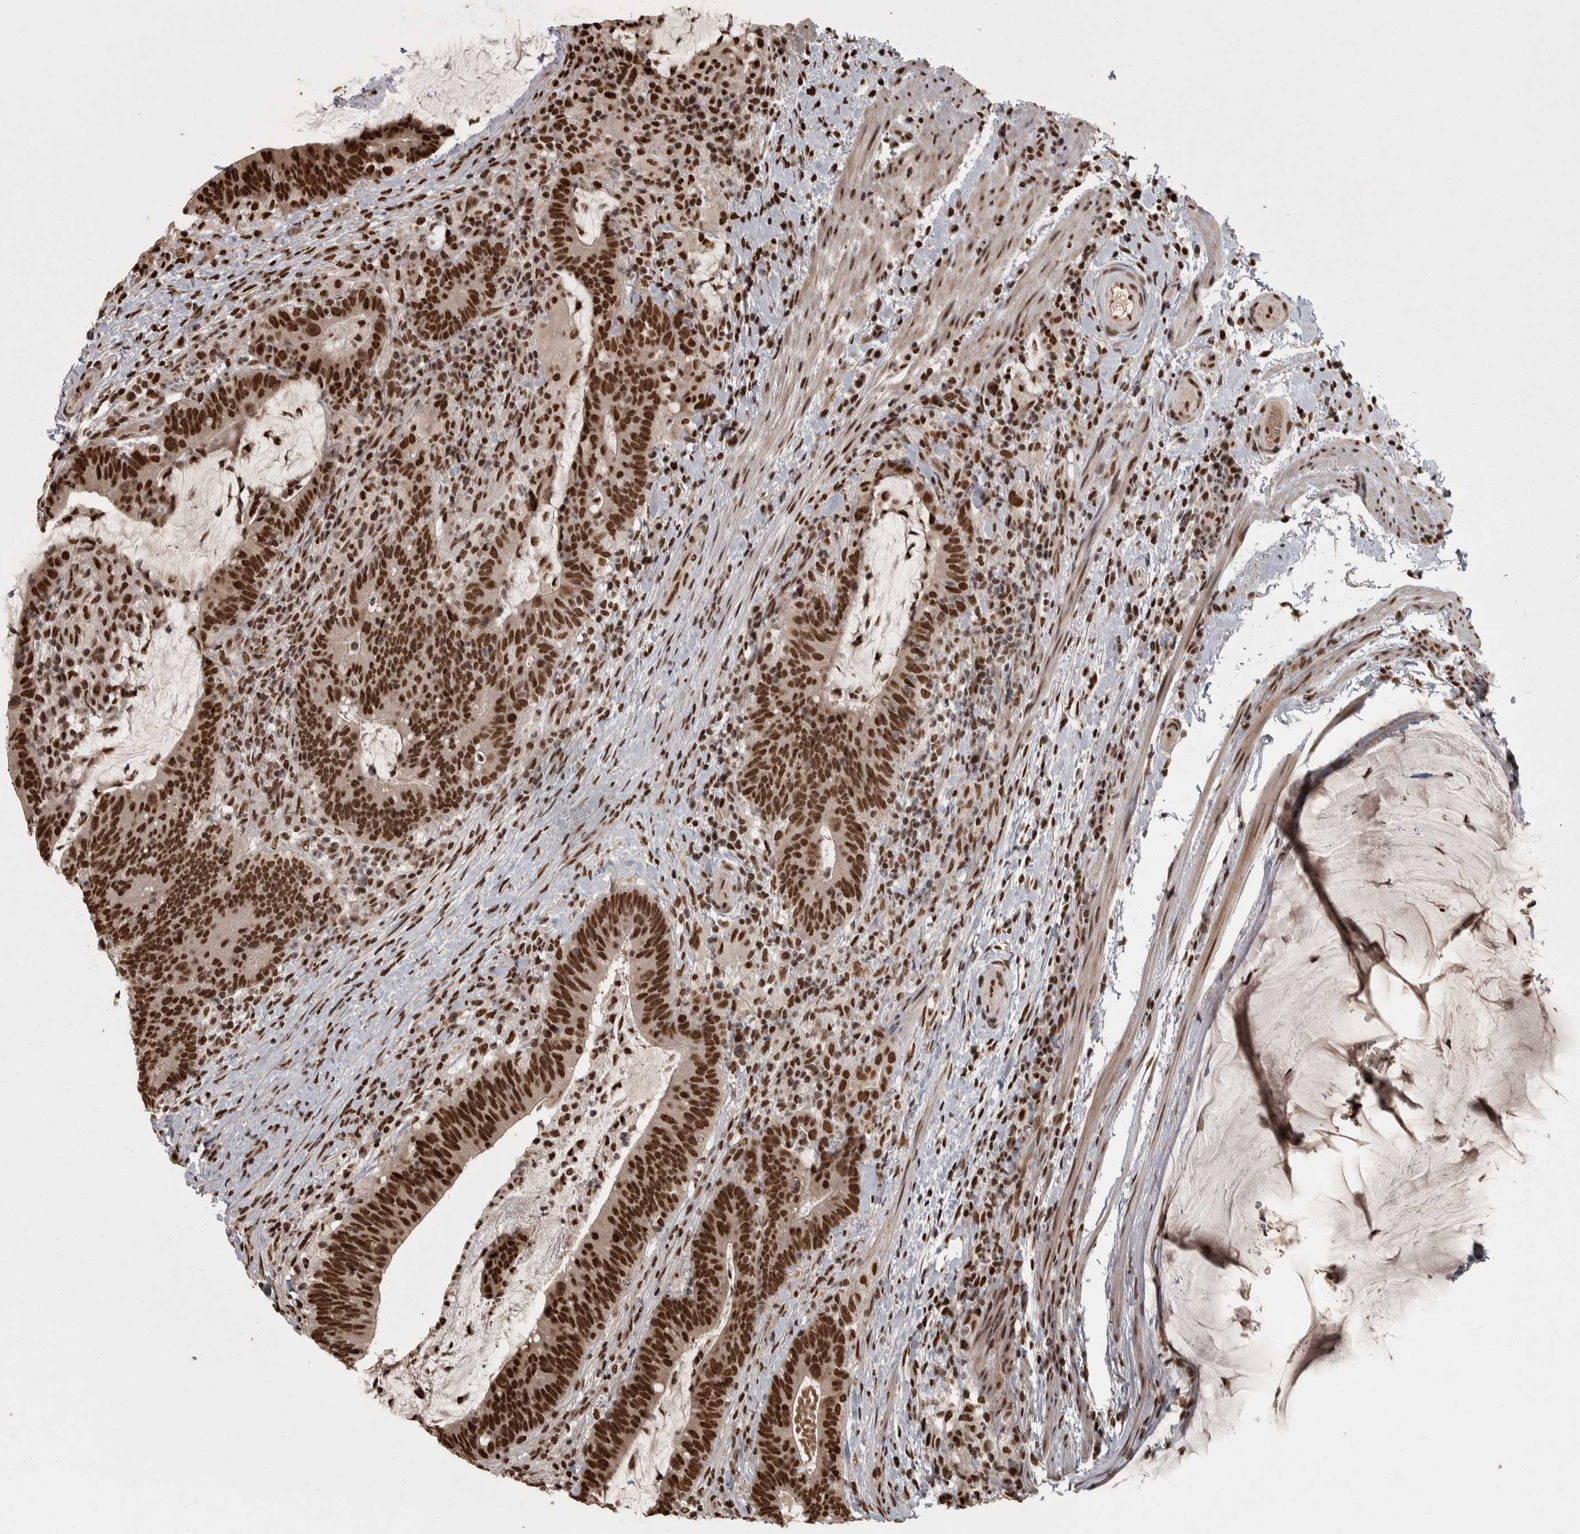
{"staining": {"intensity": "strong", "quantity": ">75%", "location": "nuclear"}, "tissue": "colorectal cancer", "cell_type": "Tumor cells", "image_type": "cancer", "snomed": [{"axis": "morphology", "description": "Adenocarcinoma, NOS"}, {"axis": "topography", "description": "Colon"}], "caption": "An IHC photomicrograph of neoplastic tissue is shown. Protein staining in brown shows strong nuclear positivity in colorectal cancer (adenocarcinoma) within tumor cells. Using DAB (brown) and hematoxylin (blue) stains, captured at high magnification using brightfield microscopy.", "gene": "ZFHX4", "patient": {"sex": "female", "age": 66}}